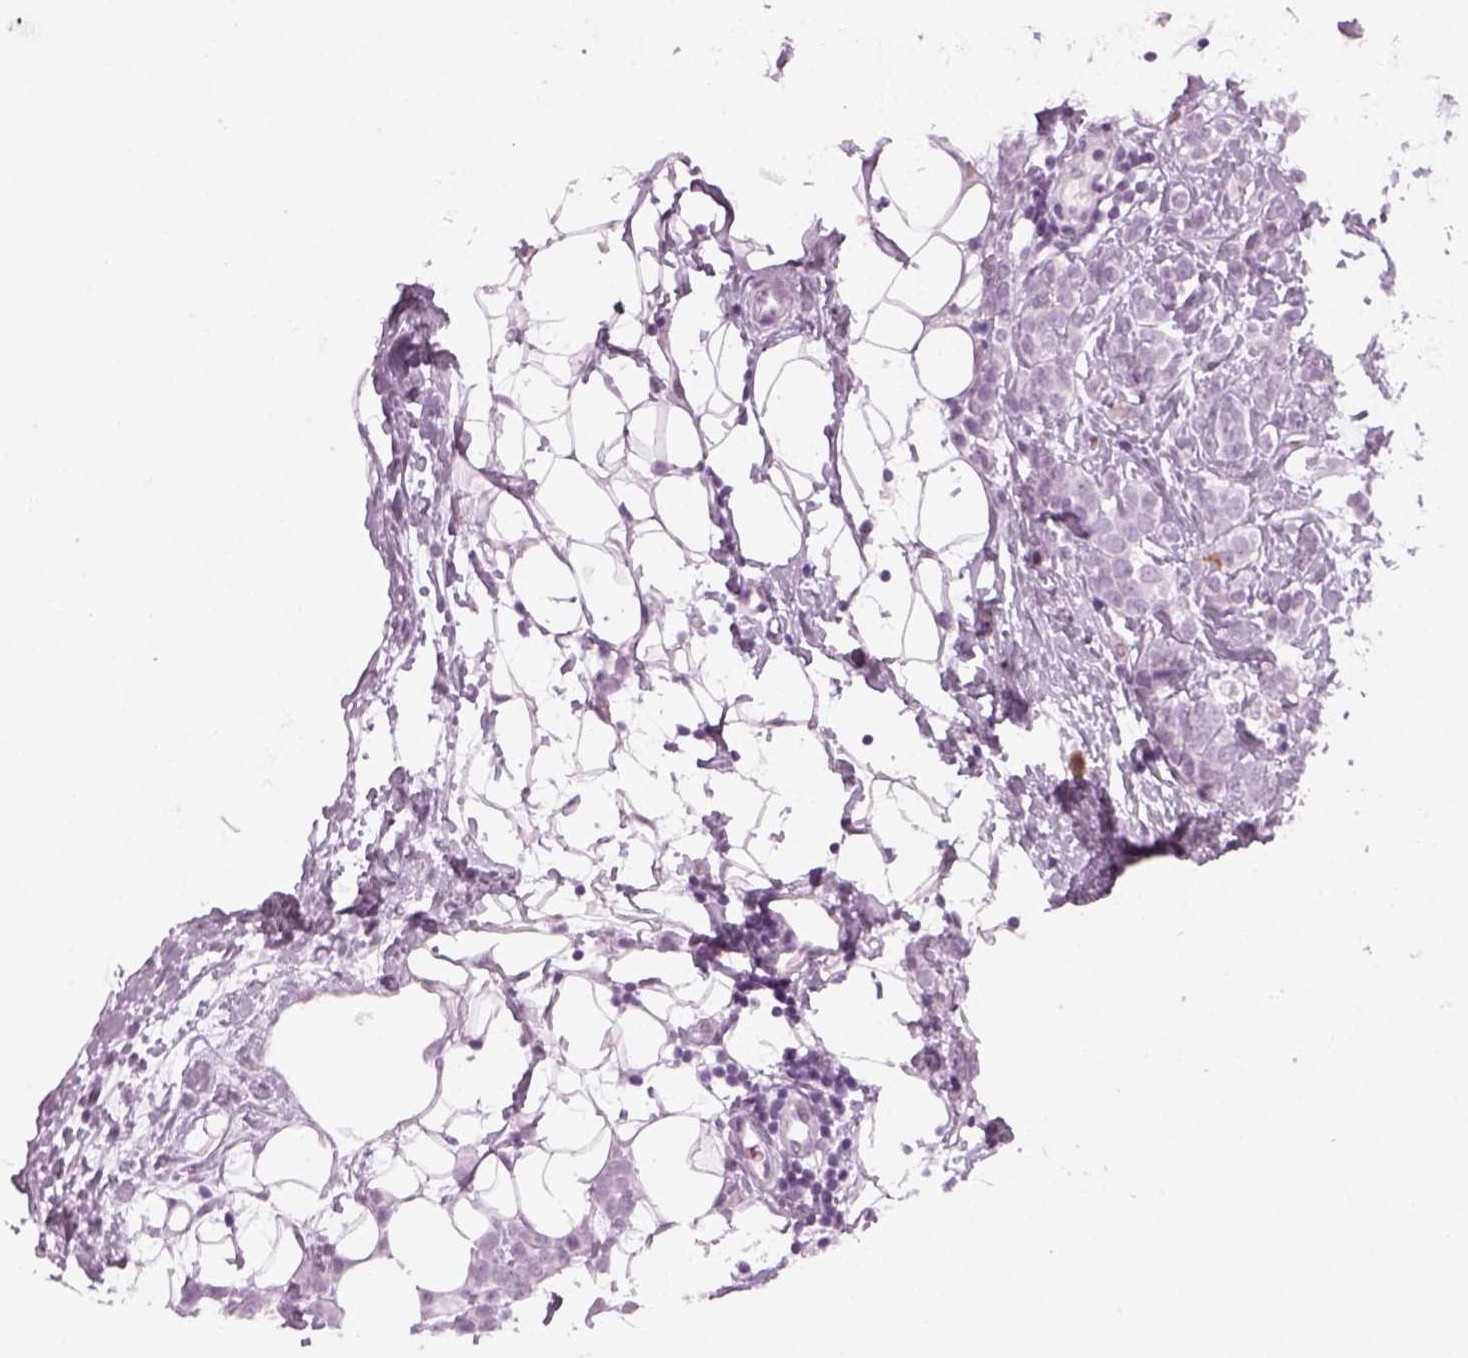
{"staining": {"intensity": "negative", "quantity": "none", "location": "none"}, "tissue": "breast cancer", "cell_type": "Tumor cells", "image_type": "cancer", "snomed": [{"axis": "morphology", "description": "Lobular carcinoma"}, {"axis": "topography", "description": "Breast"}], "caption": "Photomicrograph shows no significant protein expression in tumor cells of breast cancer (lobular carcinoma). (DAB (3,3'-diaminobenzidine) immunohistochemistry (IHC) with hematoxylin counter stain).", "gene": "KCNG2", "patient": {"sex": "female", "age": 49}}